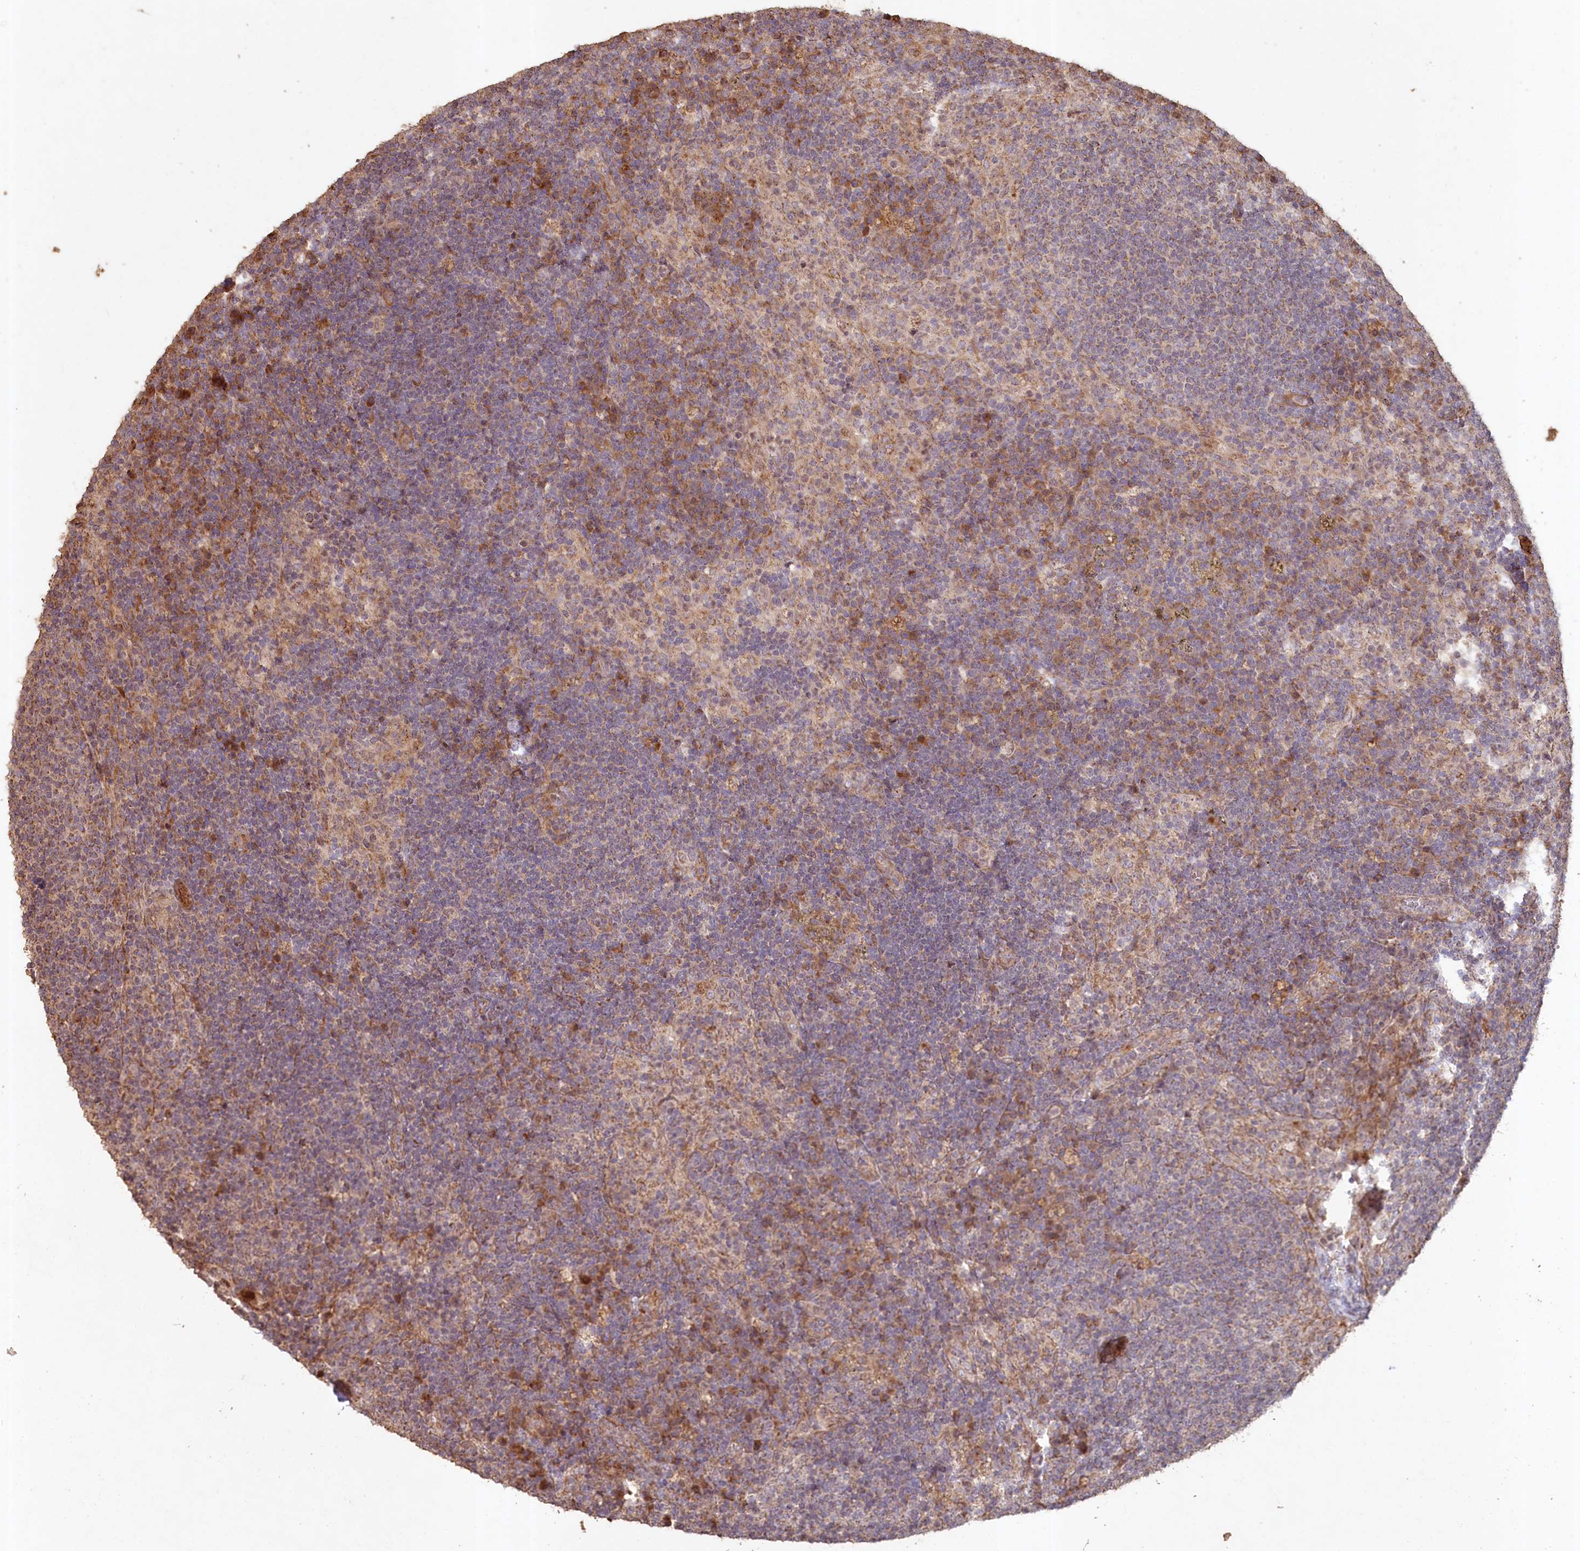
{"staining": {"intensity": "weak", "quantity": "25%-75%", "location": "cytoplasmic/membranous"}, "tissue": "lymph node", "cell_type": "Germinal center cells", "image_type": "normal", "snomed": [{"axis": "morphology", "description": "Normal tissue, NOS"}, {"axis": "topography", "description": "Lymph node"}], "caption": "This is an image of immunohistochemistry (IHC) staining of normal lymph node, which shows weak expression in the cytoplasmic/membranous of germinal center cells.", "gene": "HAL", "patient": {"sex": "female", "age": 70}}